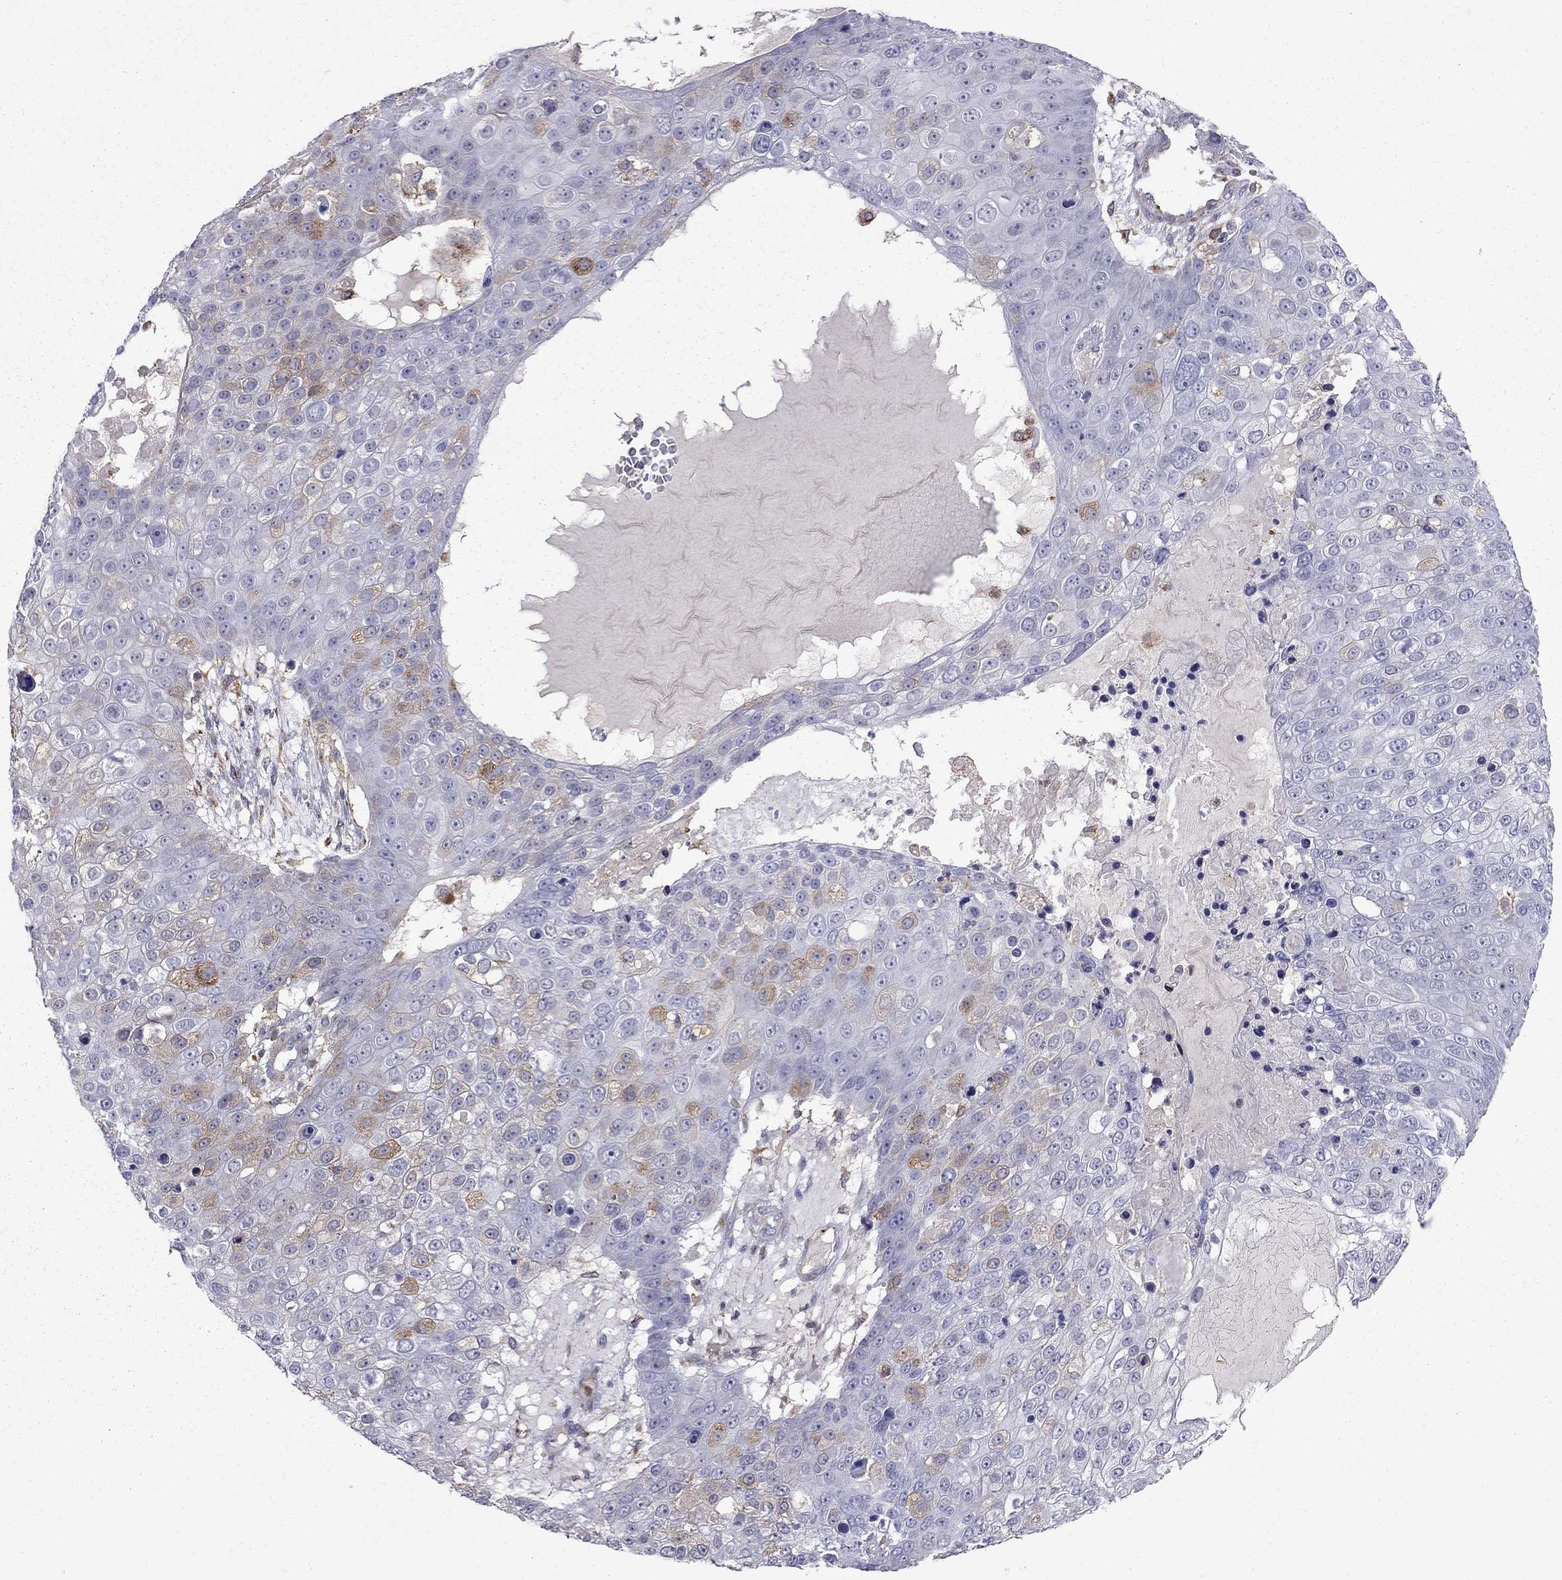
{"staining": {"intensity": "moderate", "quantity": "<25%", "location": "cytoplasmic/membranous"}, "tissue": "skin cancer", "cell_type": "Tumor cells", "image_type": "cancer", "snomed": [{"axis": "morphology", "description": "Squamous cell carcinoma, NOS"}, {"axis": "topography", "description": "Skin"}], "caption": "The immunohistochemical stain labels moderate cytoplasmic/membranous staining in tumor cells of skin cancer (squamous cell carcinoma) tissue.", "gene": "EIF4E3", "patient": {"sex": "male", "age": 71}}